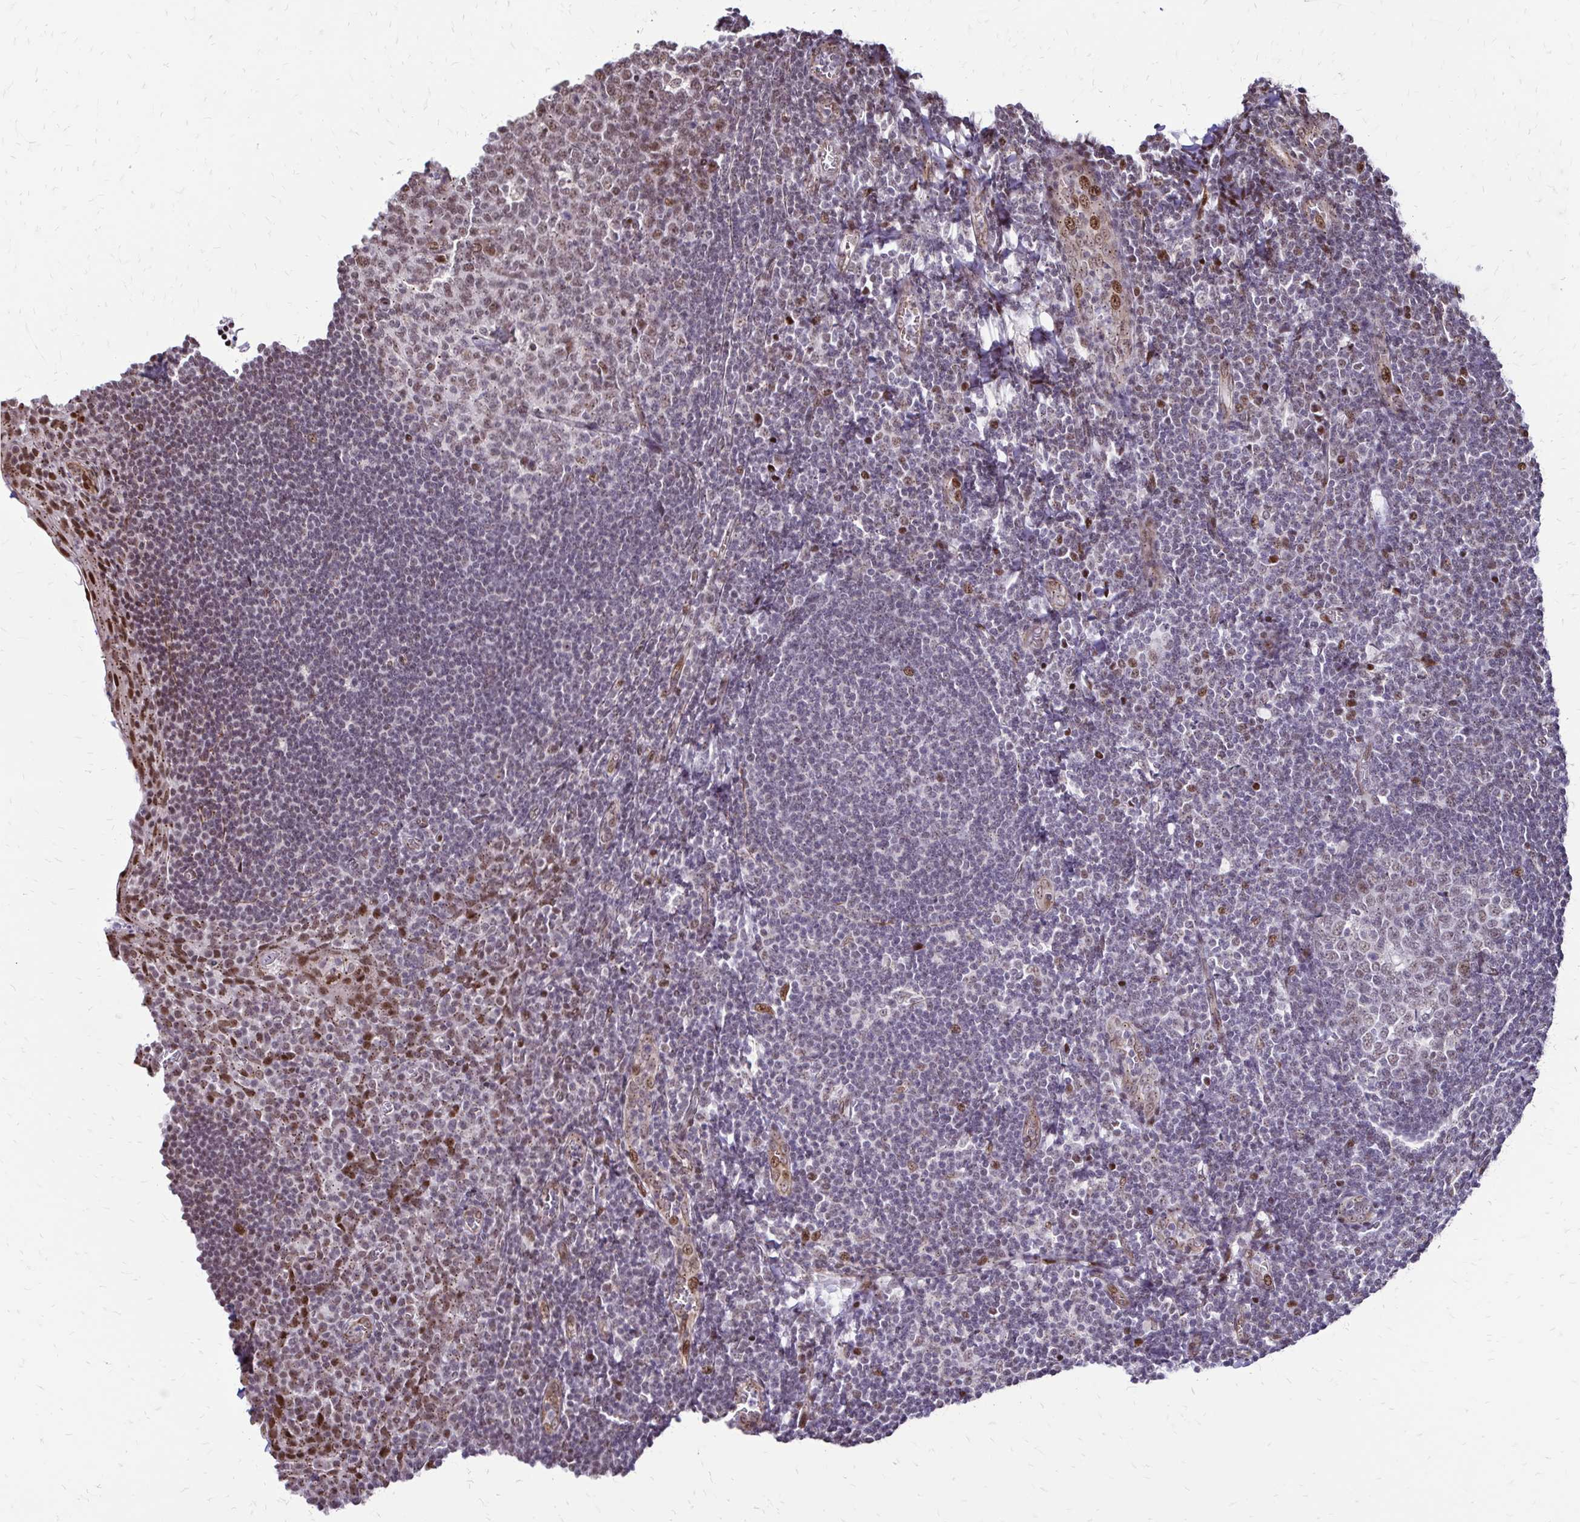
{"staining": {"intensity": "weak", "quantity": "25%-75%", "location": "nuclear"}, "tissue": "tonsil", "cell_type": "Germinal center cells", "image_type": "normal", "snomed": [{"axis": "morphology", "description": "Normal tissue, NOS"}, {"axis": "topography", "description": "Tonsil"}], "caption": "Immunohistochemistry (IHC) (DAB) staining of normal tonsil shows weak nuclear protein expression in approximately 25%-75% of germinal center cells. (Stains: DAB in brown, nuclei in blue, Microscopy: brightfield microscopy at high magnification).", "gene": "TOB1", "patient": {"sex": "male", "age": 27}}